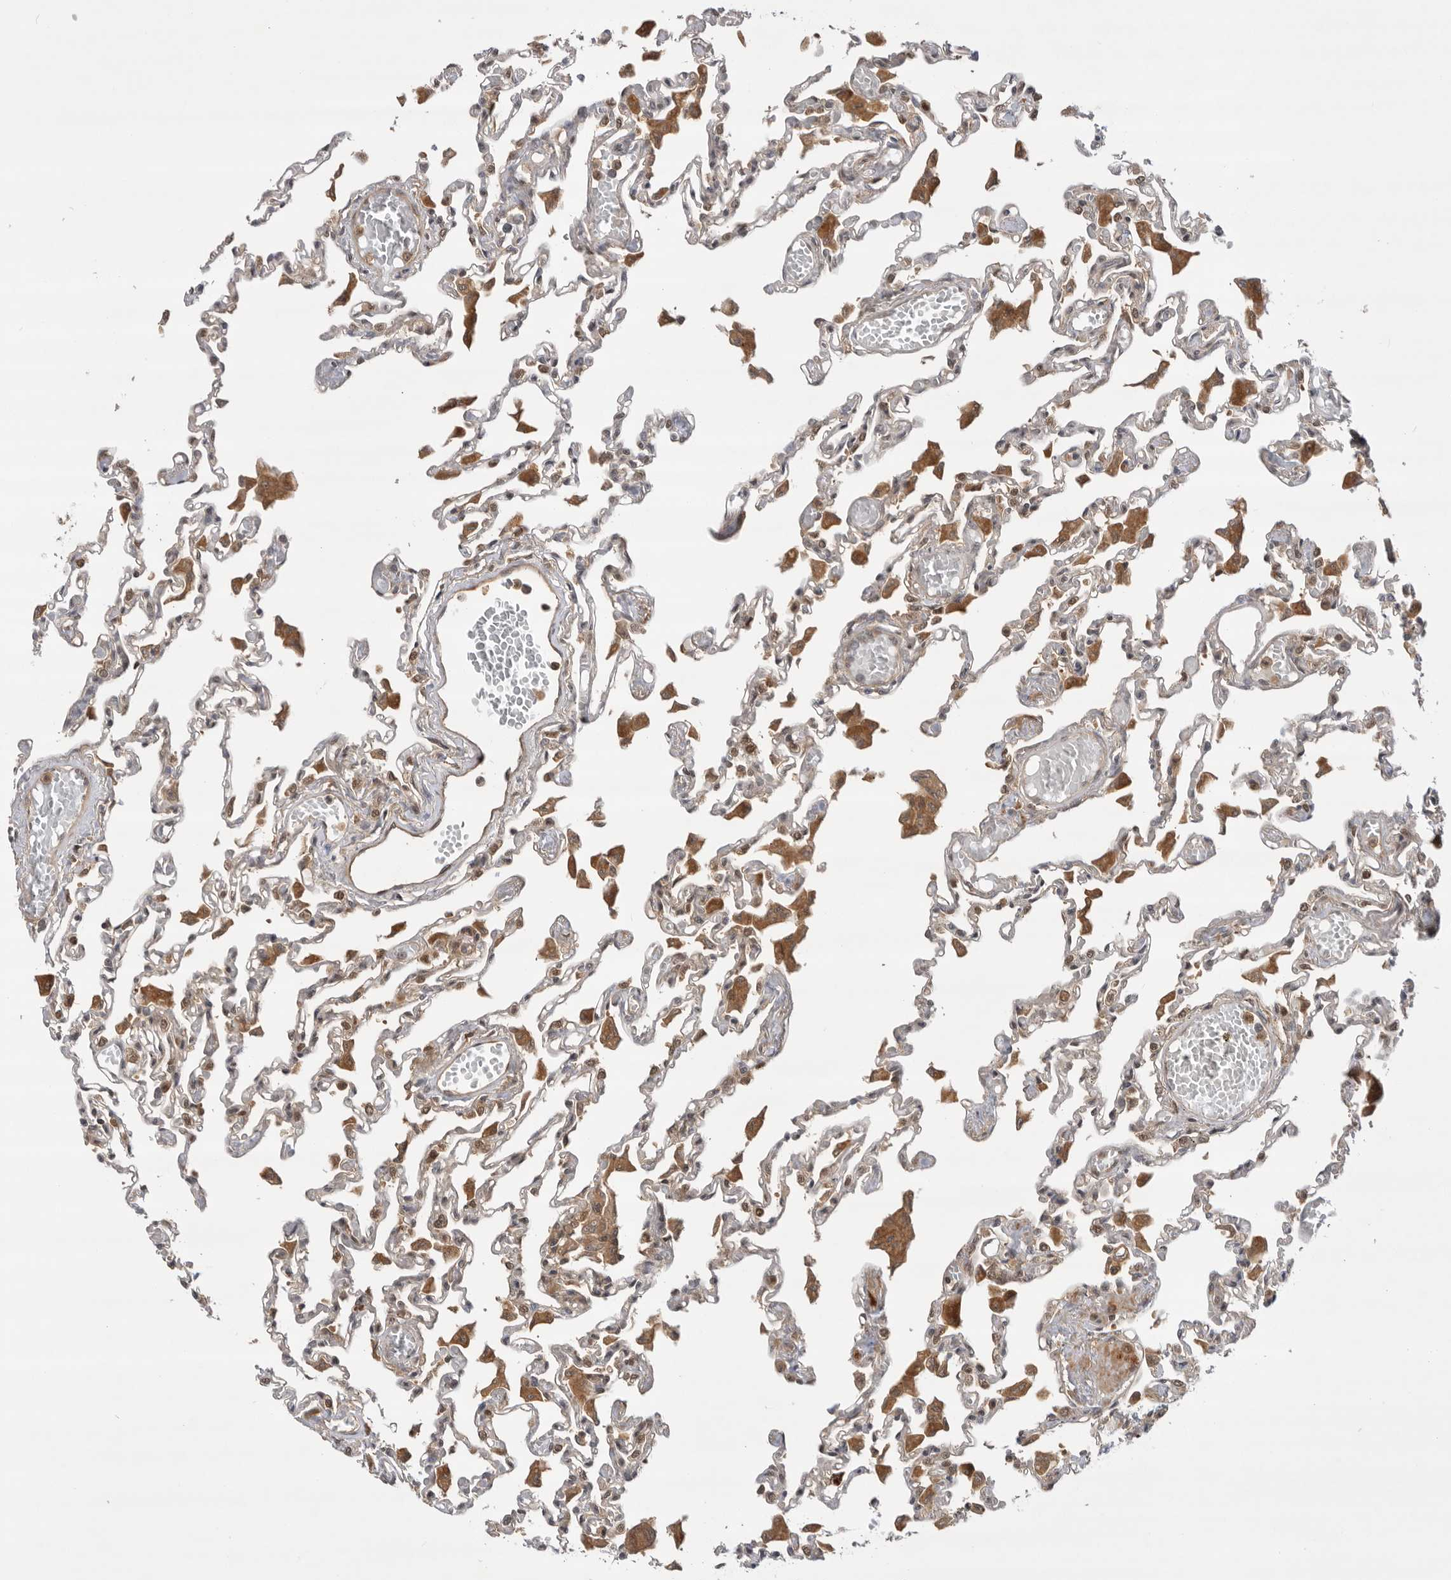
{"staining": {"intensity": "weak", "quantity": "25%-75%", "location": "cytoplasmic/membranous"}, "tissue": "lung", "cell_type": "Alveolar cells", "image_type": "normal", "snomed": [{"axis": "morphology", "description": "Normal tissue, NOS"}, {"axis": "topography", "description": "Bronchus"}, {"axis": "topography", "description": "Lung"}], "caption": "IHC (DAB (3,3'-diaminobenzidine)) staining of benign lung reveals weak cytoplasmic/membranous protein expression in about 25%-75% of alveolar cells. The staining was performed using DAB to visualize the protein expression in brown, while the nuclei were stained in blue with hematoxylin (Magnification: 20x).", "gene": "DCAF8", "patient": {"sex": "female", "age": 49}}